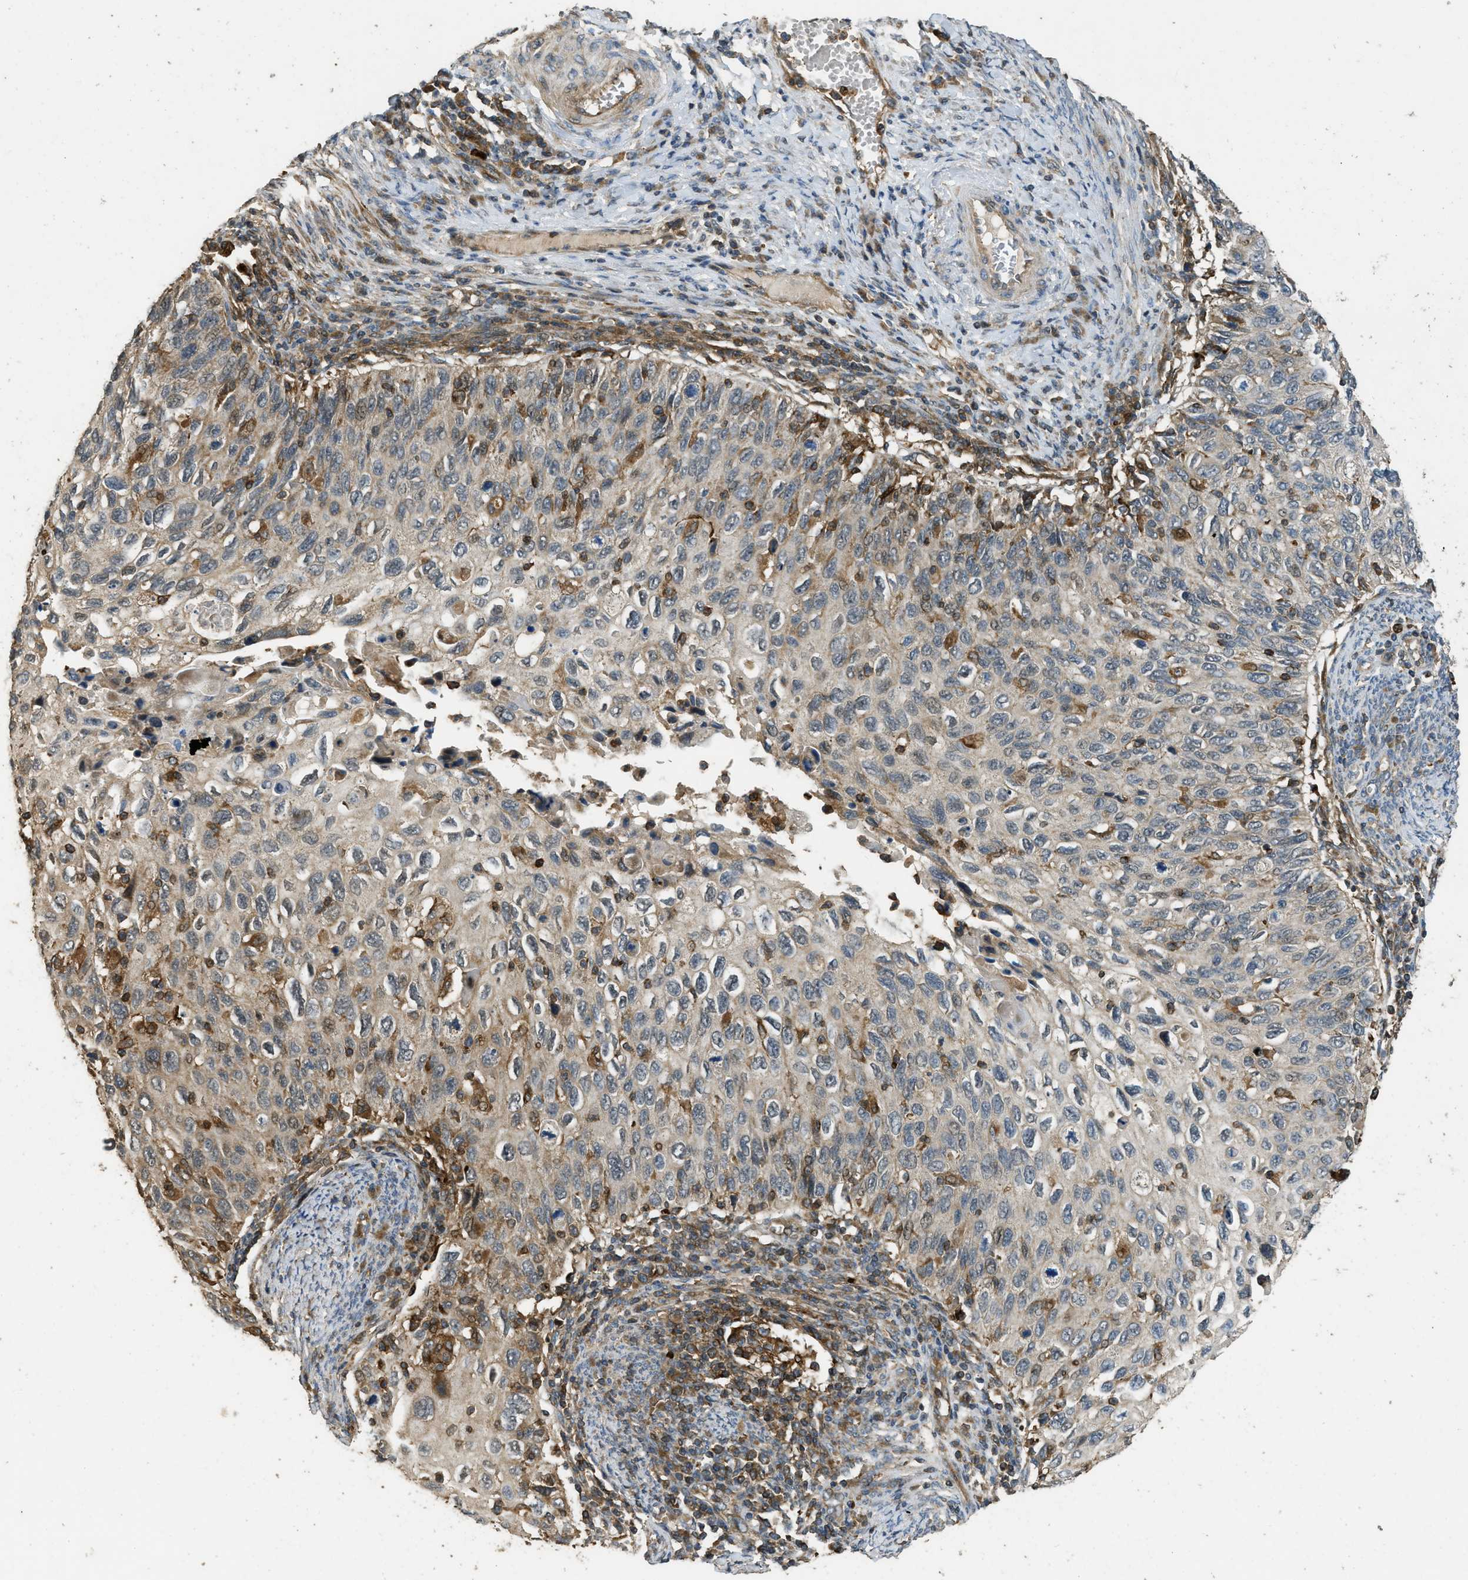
{"staining": {"intensity": "weak", "quantity": "25%-75%", "location": "cytoplasmic/membranous"}, "tissue": "cervical cancer", "cell_type": "Tumor cells", "image_type": "cancer", "snomed": [{"axis": "morphology", "description": "Squamous cell carcinoma, NOS"}, {"axis": "topography", "description": "Cervix"}], "caption": "Cervical cancer tissue shows weak cytoplasmic/membranous staining in about 25%-75% of tumor cells, visualized by immunohistochemistry. (IHC, brightfield microscopy, high magnification).", "gene": "PPP6R3", "patient": {"sex": "female", "age": 70}}